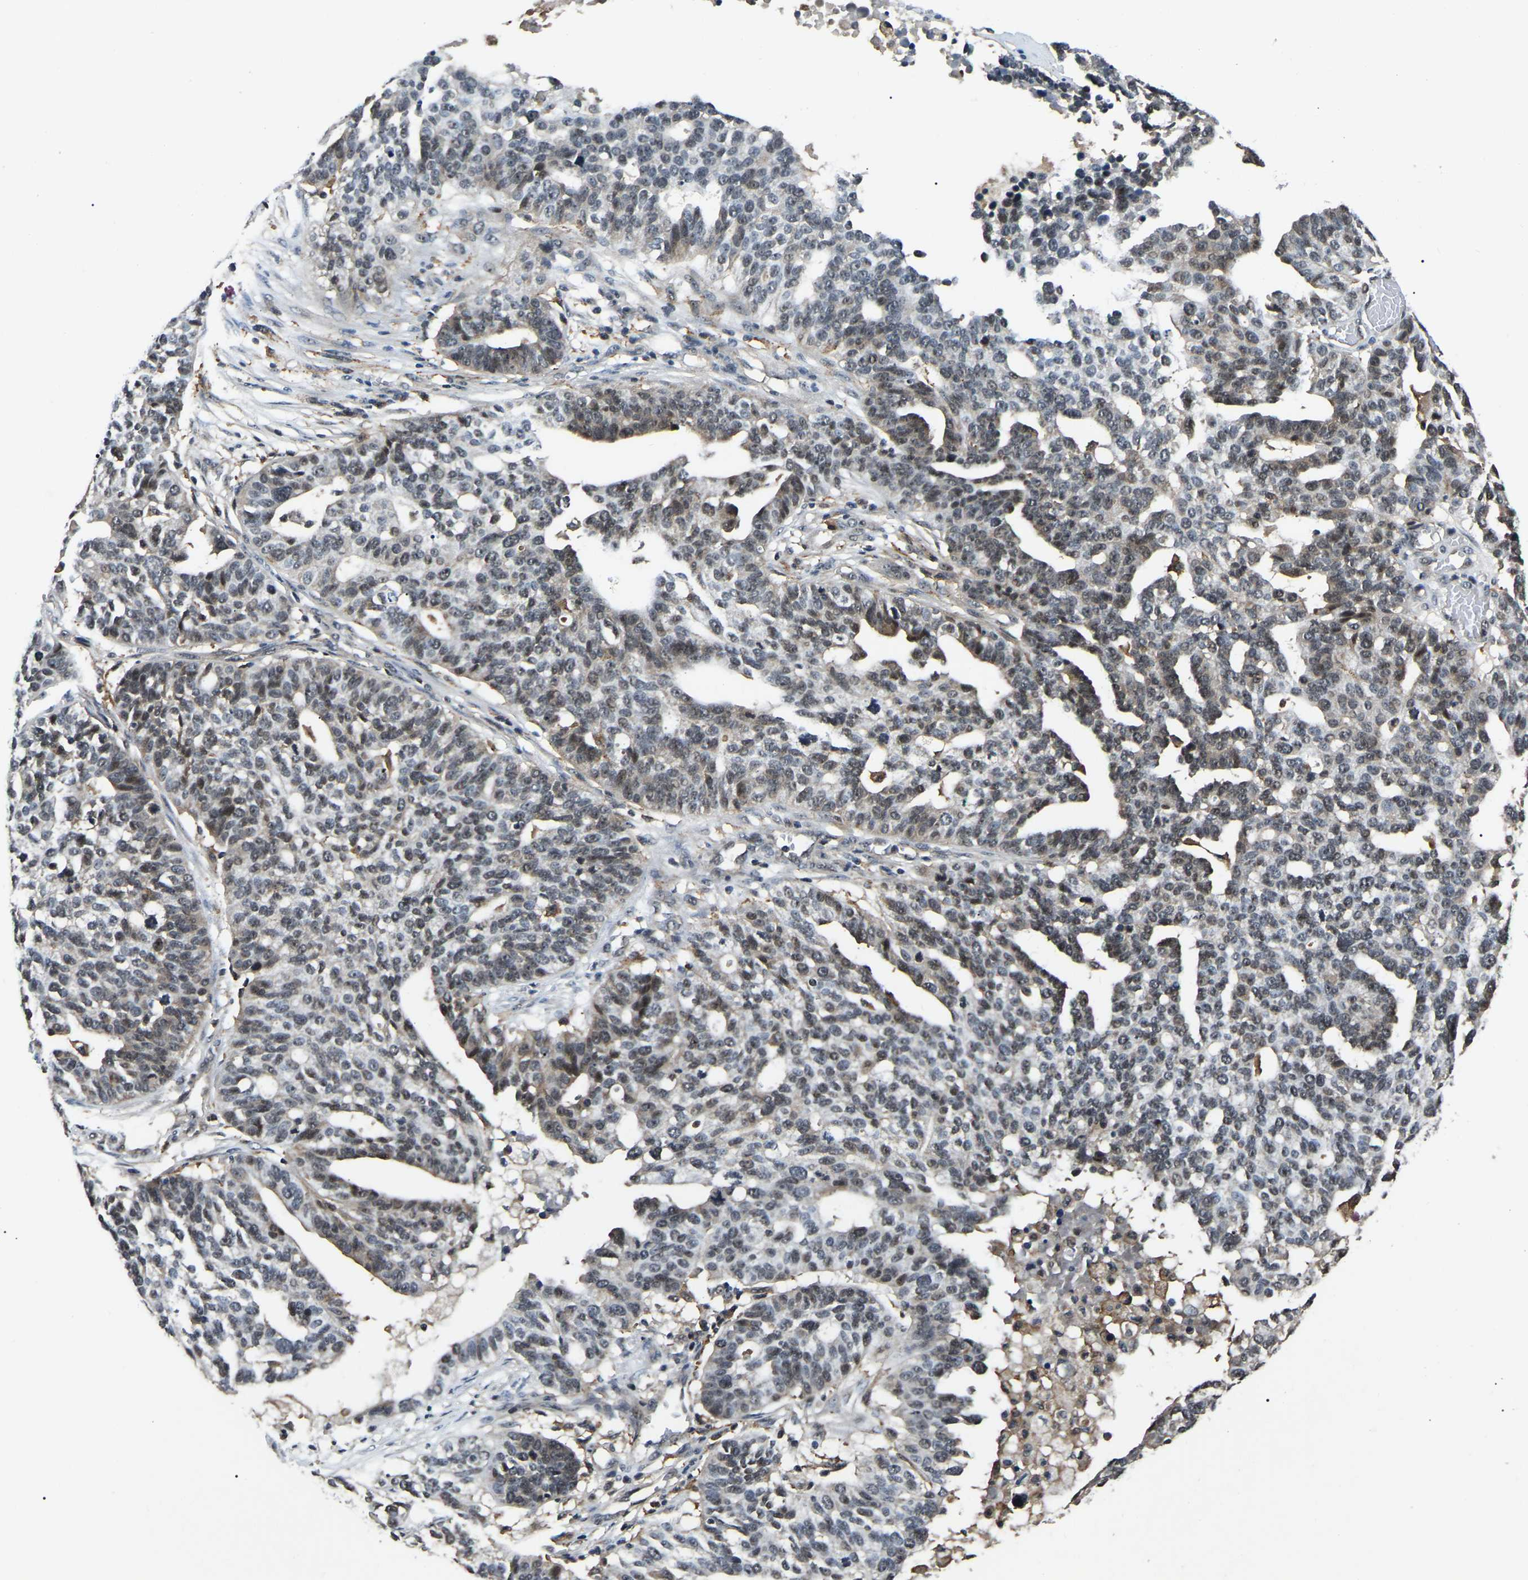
{"staining": {"intensity": "weak", "quantity": "25%-75%", "location": "cytoplasmic/membranous,nuclear"}, "tissue": "ovarian cancer", "cell_type": "Tumor cells", "image_type": "cancer", "snomed": [{"axis": "morphology", "description": "Cystadenocarcinoma, serous, NOS"}, {"axis": "topography", "description": "Ovary"}], "caption": "This photomicrograph reveals ovarian serous cystadenocarcinoma stained with immunohistochemistry (IHC) to label a protein in brown. The cytoplasmic/membranous and nuclear of tumor cells show weak positivity for the protein. Nuclei are counter-stained blue.", "gene": "RRP1B", "patient": {"sex": "female", "age": 59}}